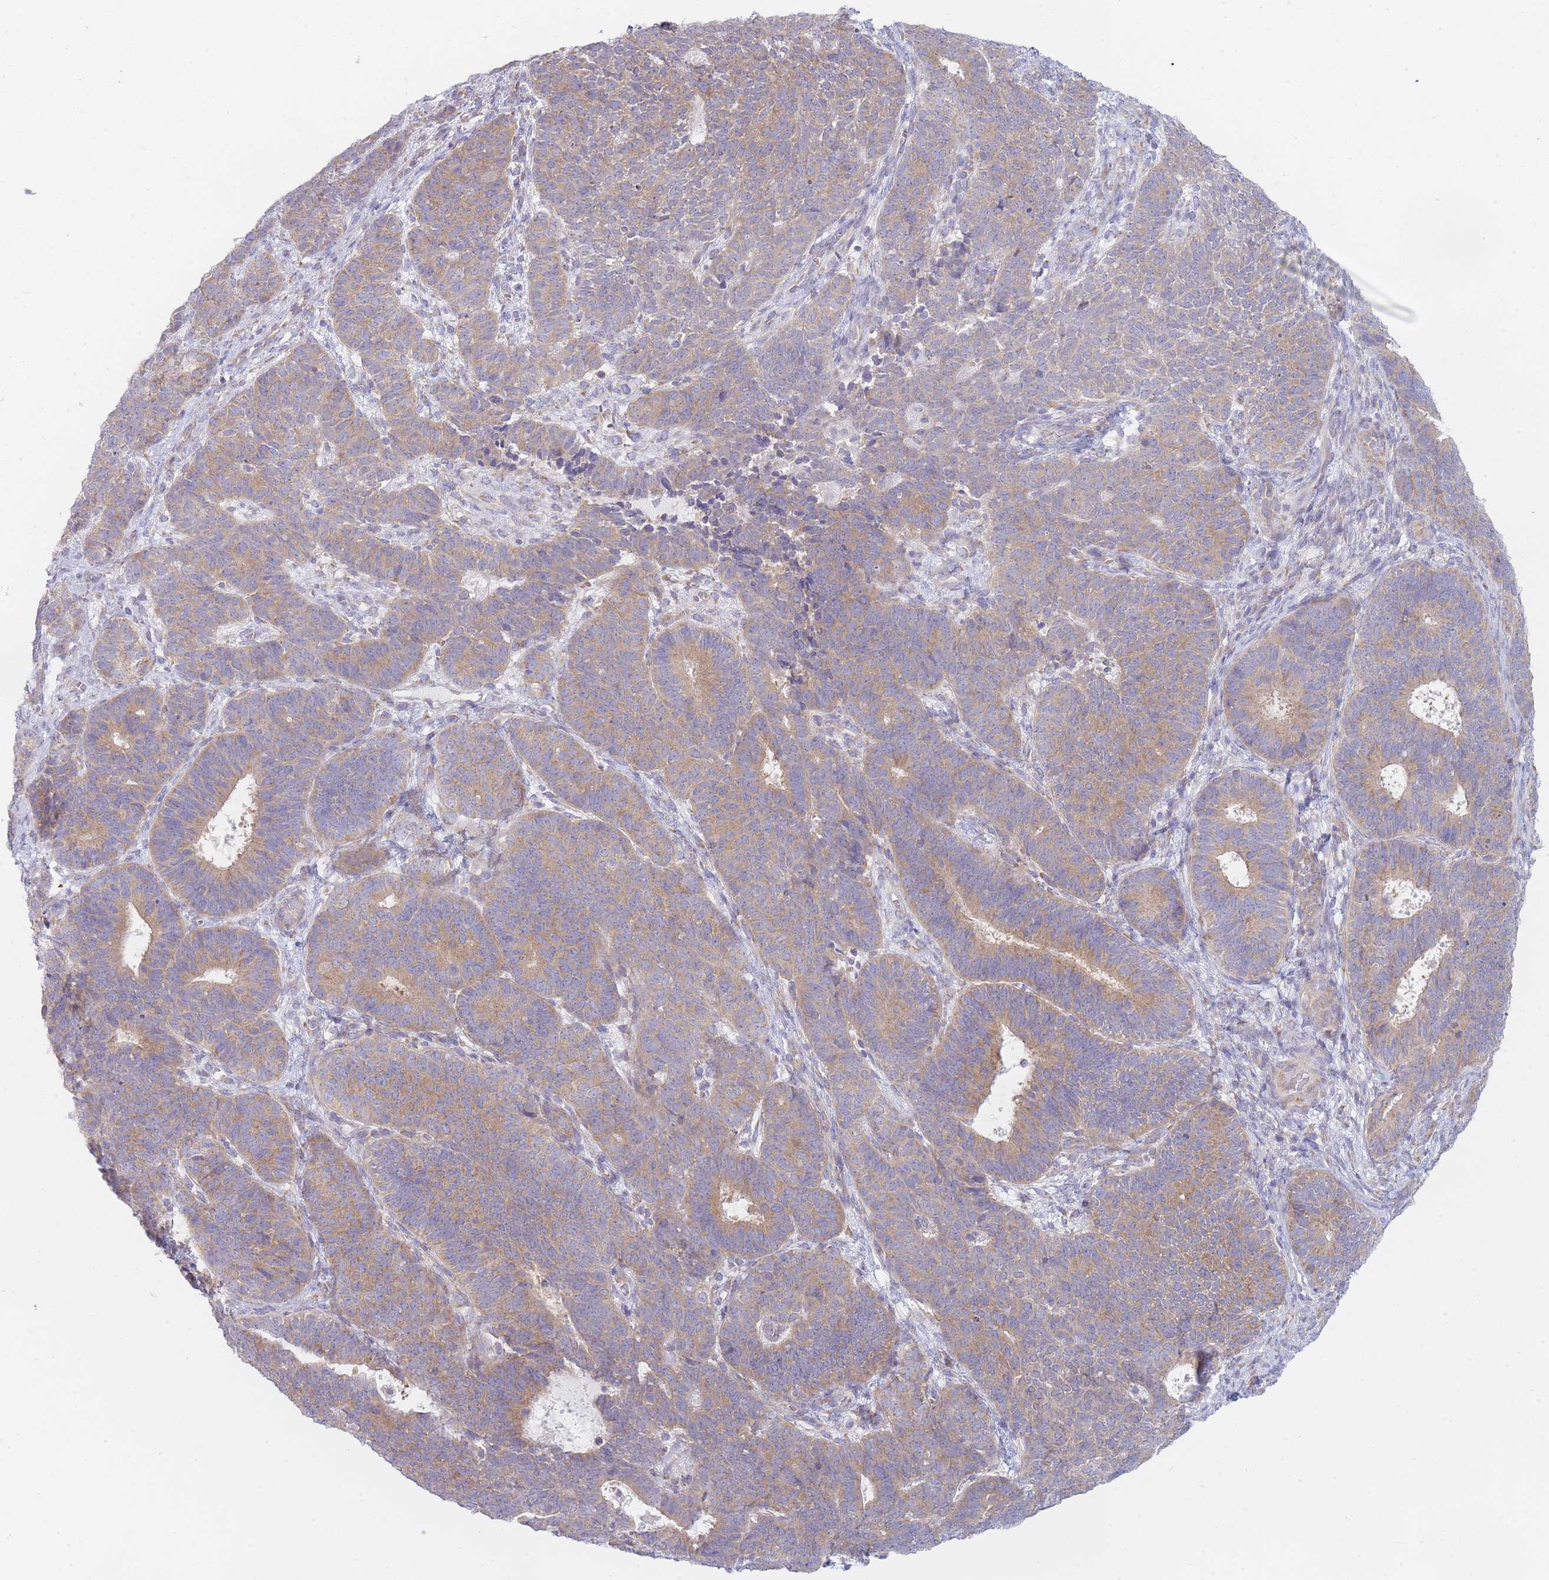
{"staining": {"intensity": "moderate", "quantity": ">75%", "location": "cytoplasmic/membranous"}, "tissue": "endometrial cancer", "cell_type": "Tumor cells", "image_type": "cancer", "snomed": [{"axis": "morphology", "description": "Adenocarcinoma, NOS"}, {"axis": "topography", "description": "Endometrium"}], "caption": "Immunohistochemistry (IHC) staining of endometrial cancer, which shows medium levels of moderate cytoplasmic/membranous staining in approximately >75% of tumor cells indicating moderate cytoplasmic/membranous protein staining. The staining was performed using DAB (3,3'-diaminobenzidine) (brown) for protein detection and nuclei were counterstained in hematoxylin (blue).", "gene": "OR5L2", "patient": {"sex": "female", "age": 70}}